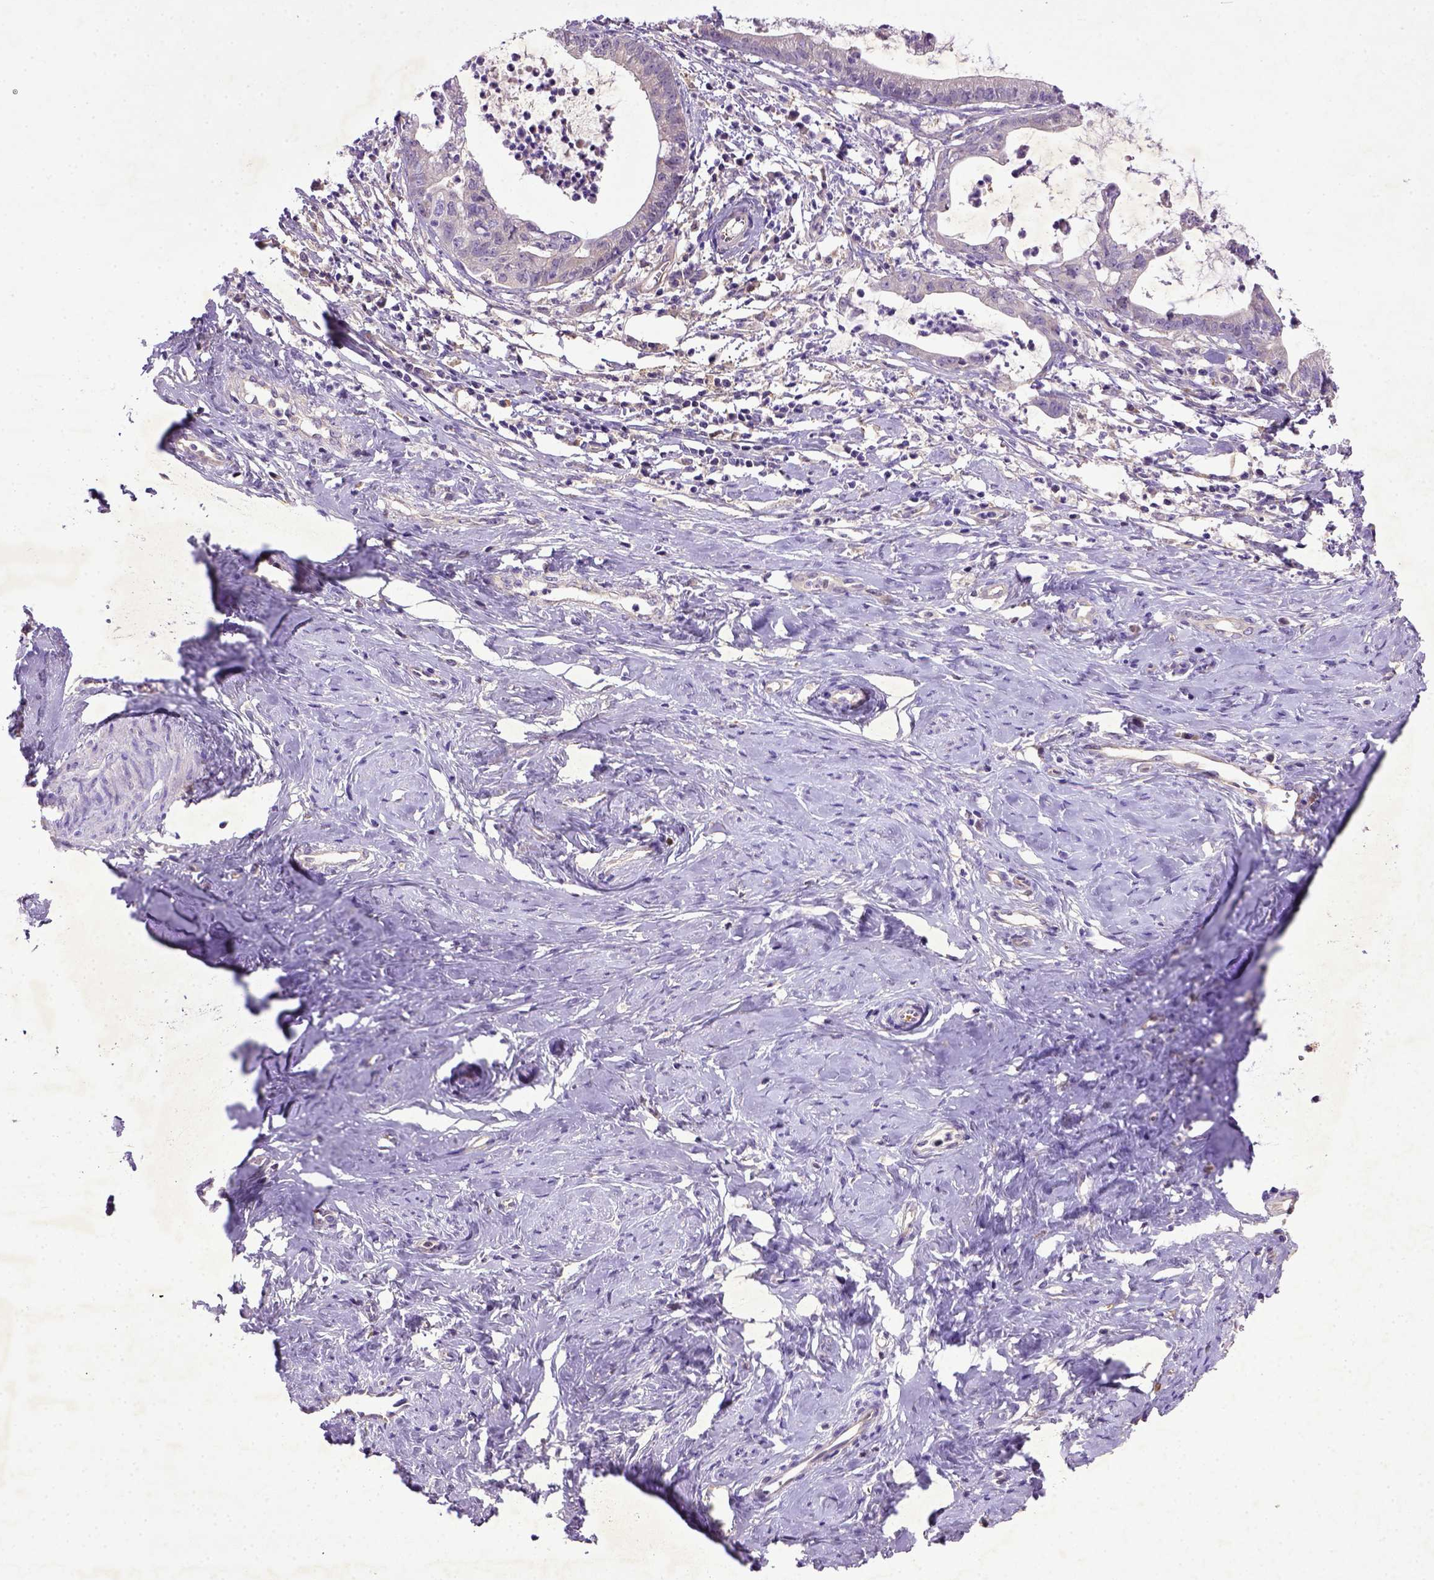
{"staining": {"intensity": "negative", "quantity": "none", "location": "none"}, "tissue": "cervical cancer", "cell_type": "Tumor cells", "image_type": "cancer", "snomed": [{"axis": "morphology", "description": "Normal tissue, NOS"}, {"axis": "morphology", "description": "Adenocarcinoma, NOS"}, {"axis": "topography", "description": "Cervix"}], "caption": "Immunohistochemical staining of human adenocarcinoma (cervical) reveals no significant staining in tumor cells.", "gene": "DEPDC1B", "patient": {"sex": "female", "age": 38}}